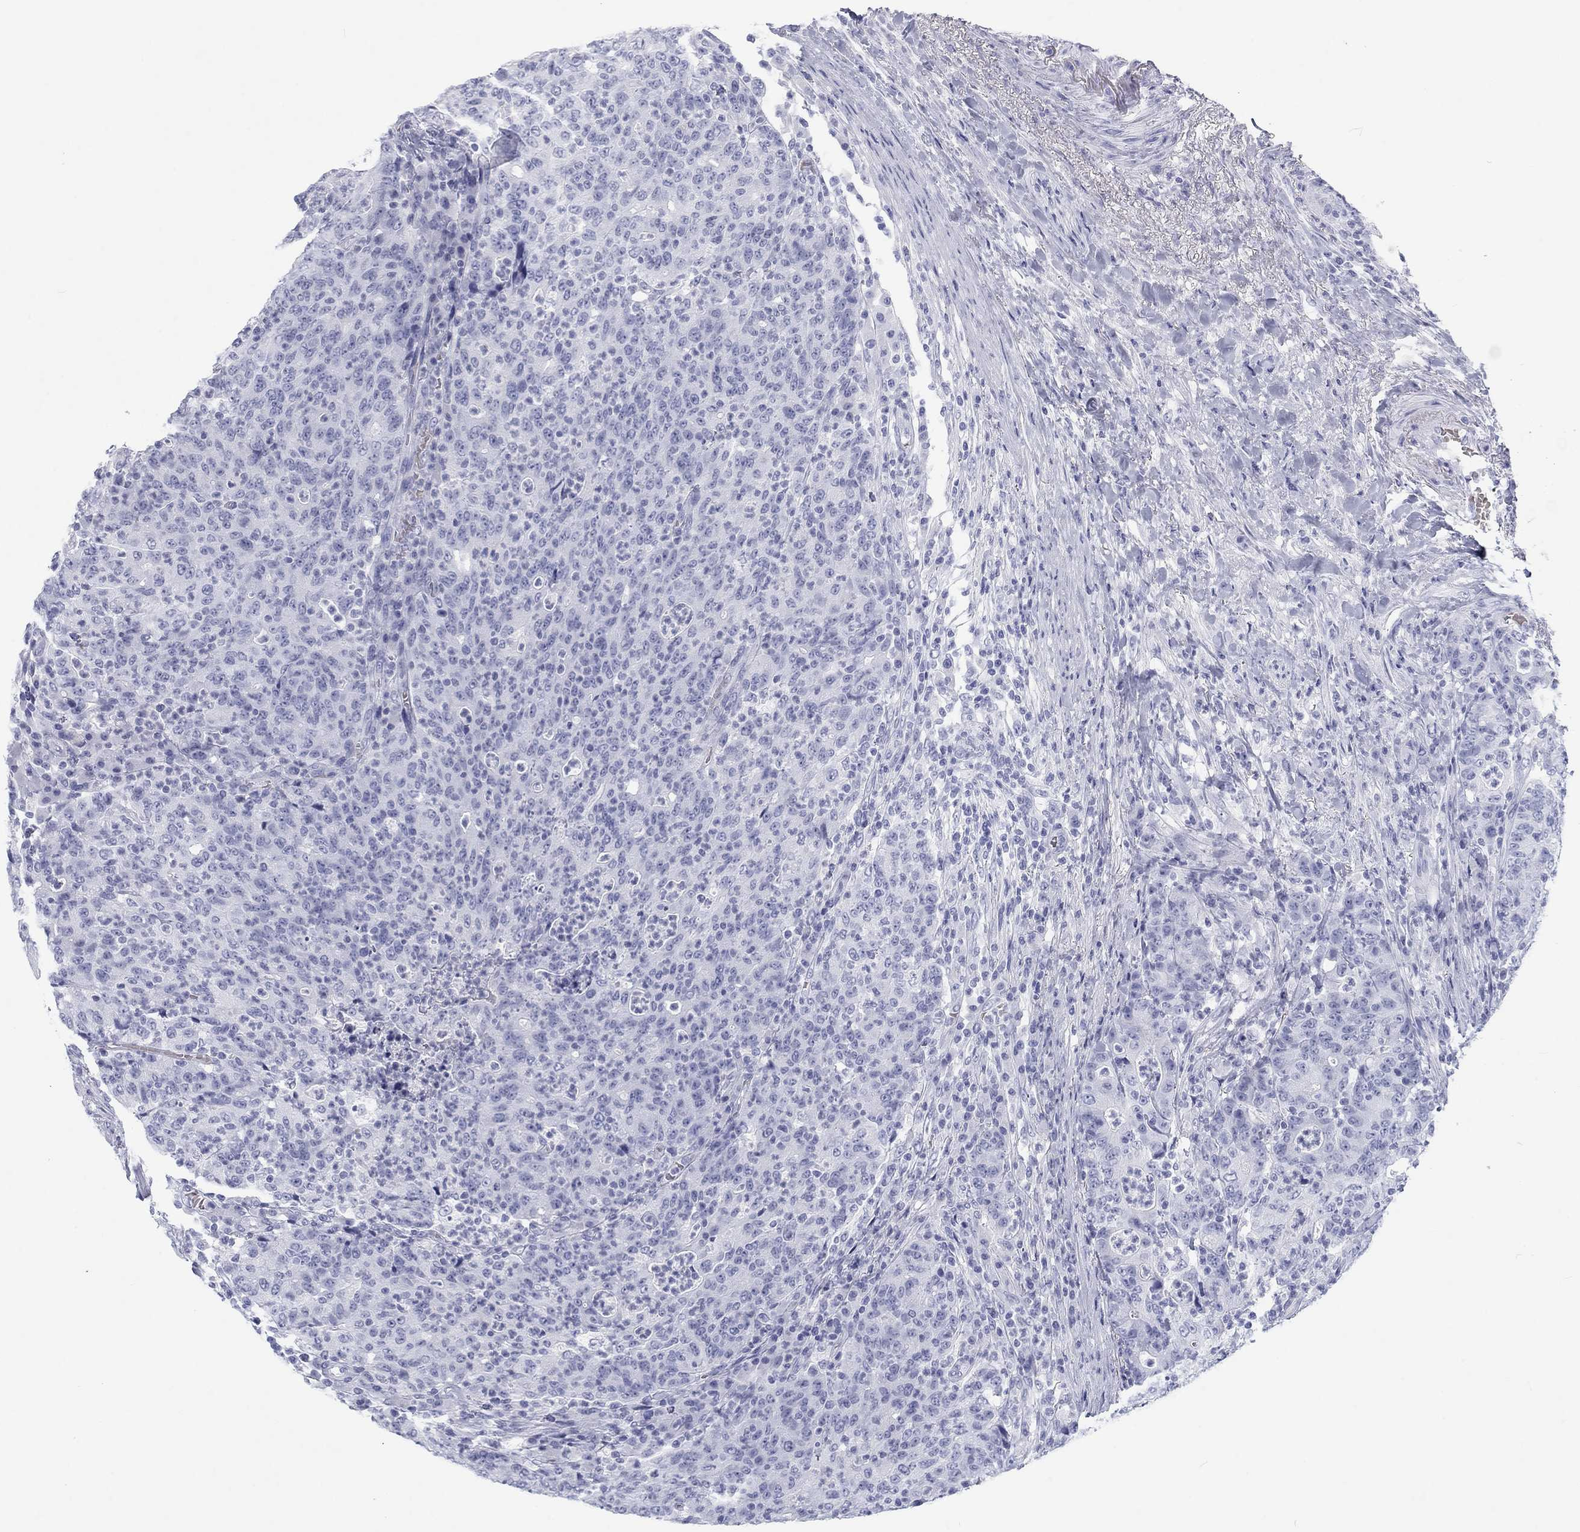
{"staining": {"intensity": "negative", "quantity": "none", "location": "none"}, "tissue": "colorectal cancer", "cell_type": "Tumor cells", "image_type": "cancer", "snomed": [{"axis": "morphology", "description": "Adenocarcinoma, NOS"}, {"axis": "topography", "description": "Colon"}], "caption": "IHC photomicrograph of neoplastic tissue: human colorectal cancer stained with DAB (3,3'-diaminobenzidine) demonstrates no significant protein positivity in tumor cells.", "gene": "CALB1", "patient": {"sex": "male", "age": 70}}